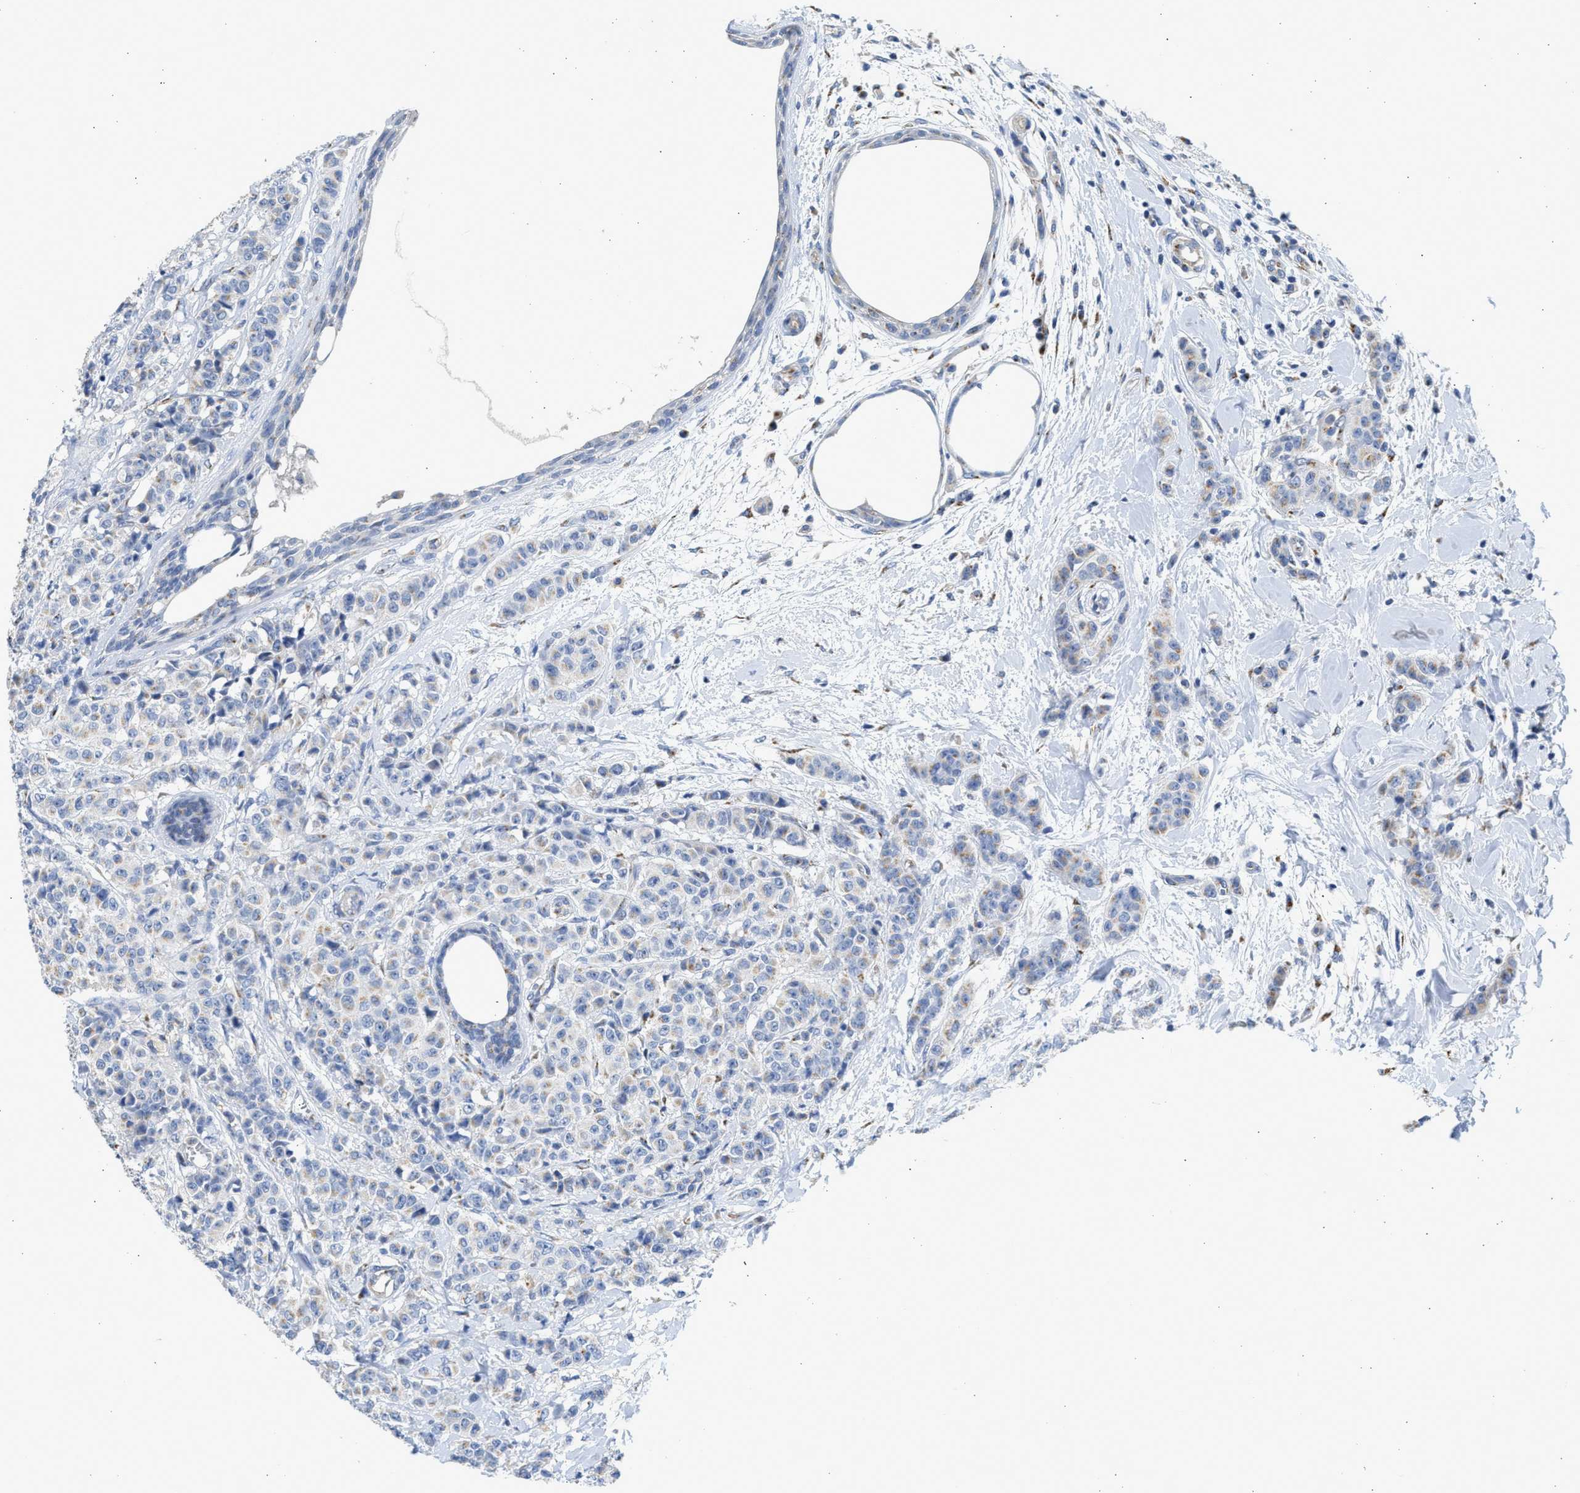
{"staining": {"intensity": "weak", "quantity": "<25%", "location": "cytoplasmic/membranous"}, "tissue": "breast cancer", "cell_type": "Tumor cells", "image_type": "cancer", "snomed": [{"axis": "morphology", "description": "Normal tissue, NOS"}, {"axis": "morphology", "description": "Duct carcinoma"}, {"axis": "topography", "description": "Breast"}], "caption": "Immunohistochemistry (IHC) histopathology image of neoplastic tissue: breast cancer stained with DAB exhibits no significant protein expression in tumor cells.", "gene": "IPO8", "patient": {"sex": "female", "age": 40}}